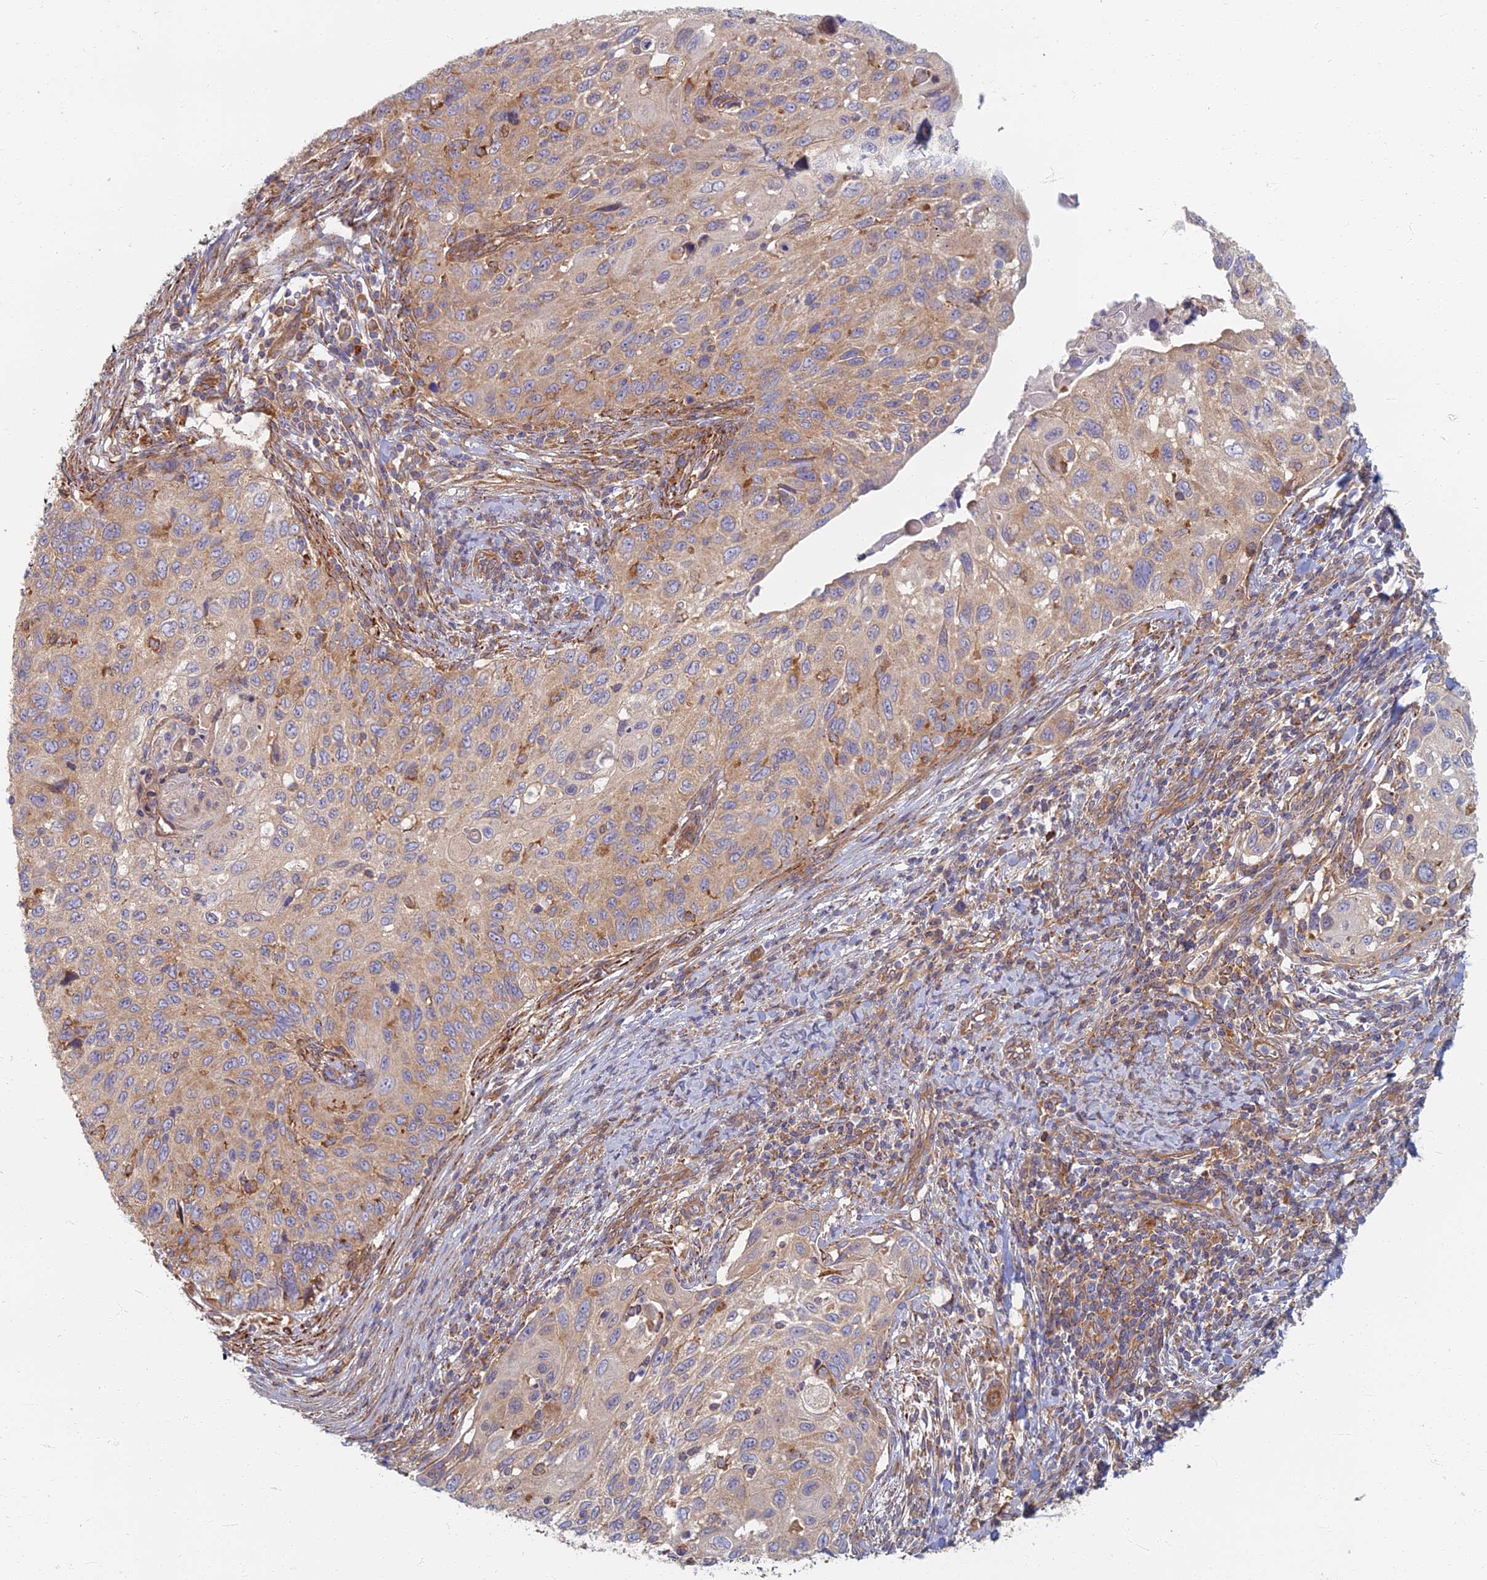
{"staining": {"intensity": "moderate", "quantity": "25%-75%", "location": "cytoplasmic/membranous"}, "tissue": "cervical cancer", "cell_type": "Tumor cells", "image_type": "cancer", "snomed": [{"axis": "morphology", "description": "Squamous cell carcinoma, NOS"}, {"axis": "topography", "description": "Cervix"}], "caption": "Cervical cancer (squamous cell carcinoma) stained with a brown dye displays moderate cytoplasmic/membranous positive expression in about 25%-75% of tumor cells.", "gene": "RBSN", "patient": {"sex": "female", "age": 70}}